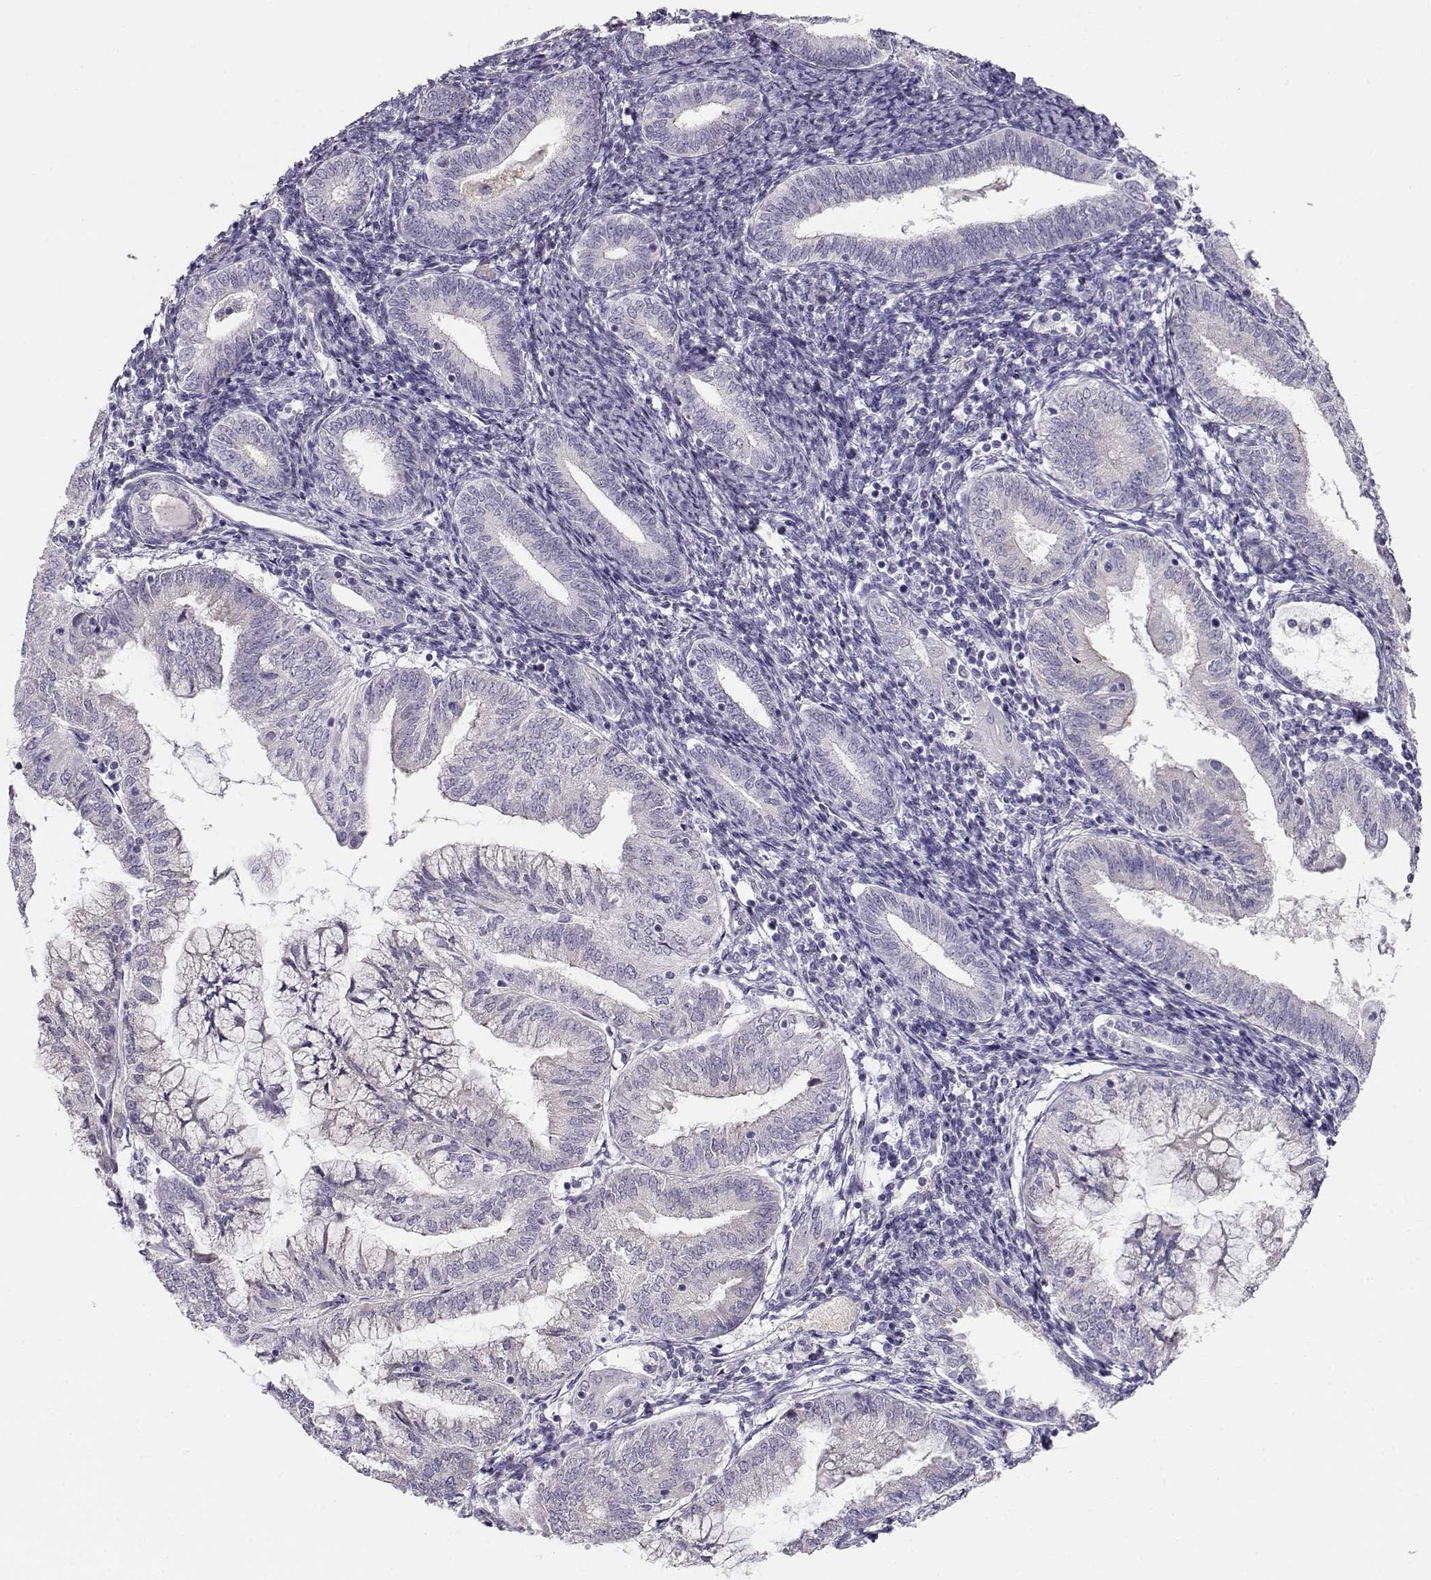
{"staining": {"intensity": "negative", "quantity": "none", "location": "none"}, "tissue": "endometrial cancer", "cell_type": "Tumor cells", "image_type": "cancer", "snomed": [{"axis": "morphology", "description": "Adenocarcinoma, NOS"}, {"axis": "topography", "description": "Endometrium"}], "caption": "Tumor cells show no significant protein positivity in endometrial cancer (adenocarcinoma). The staining is performed using DAB (3,3'-diaminobenzidine) brown chromogen with nuclei counter-stained in using hematoxylin.", "gene": "TTC26", "patient": {"sex": "female", "age": 55}}